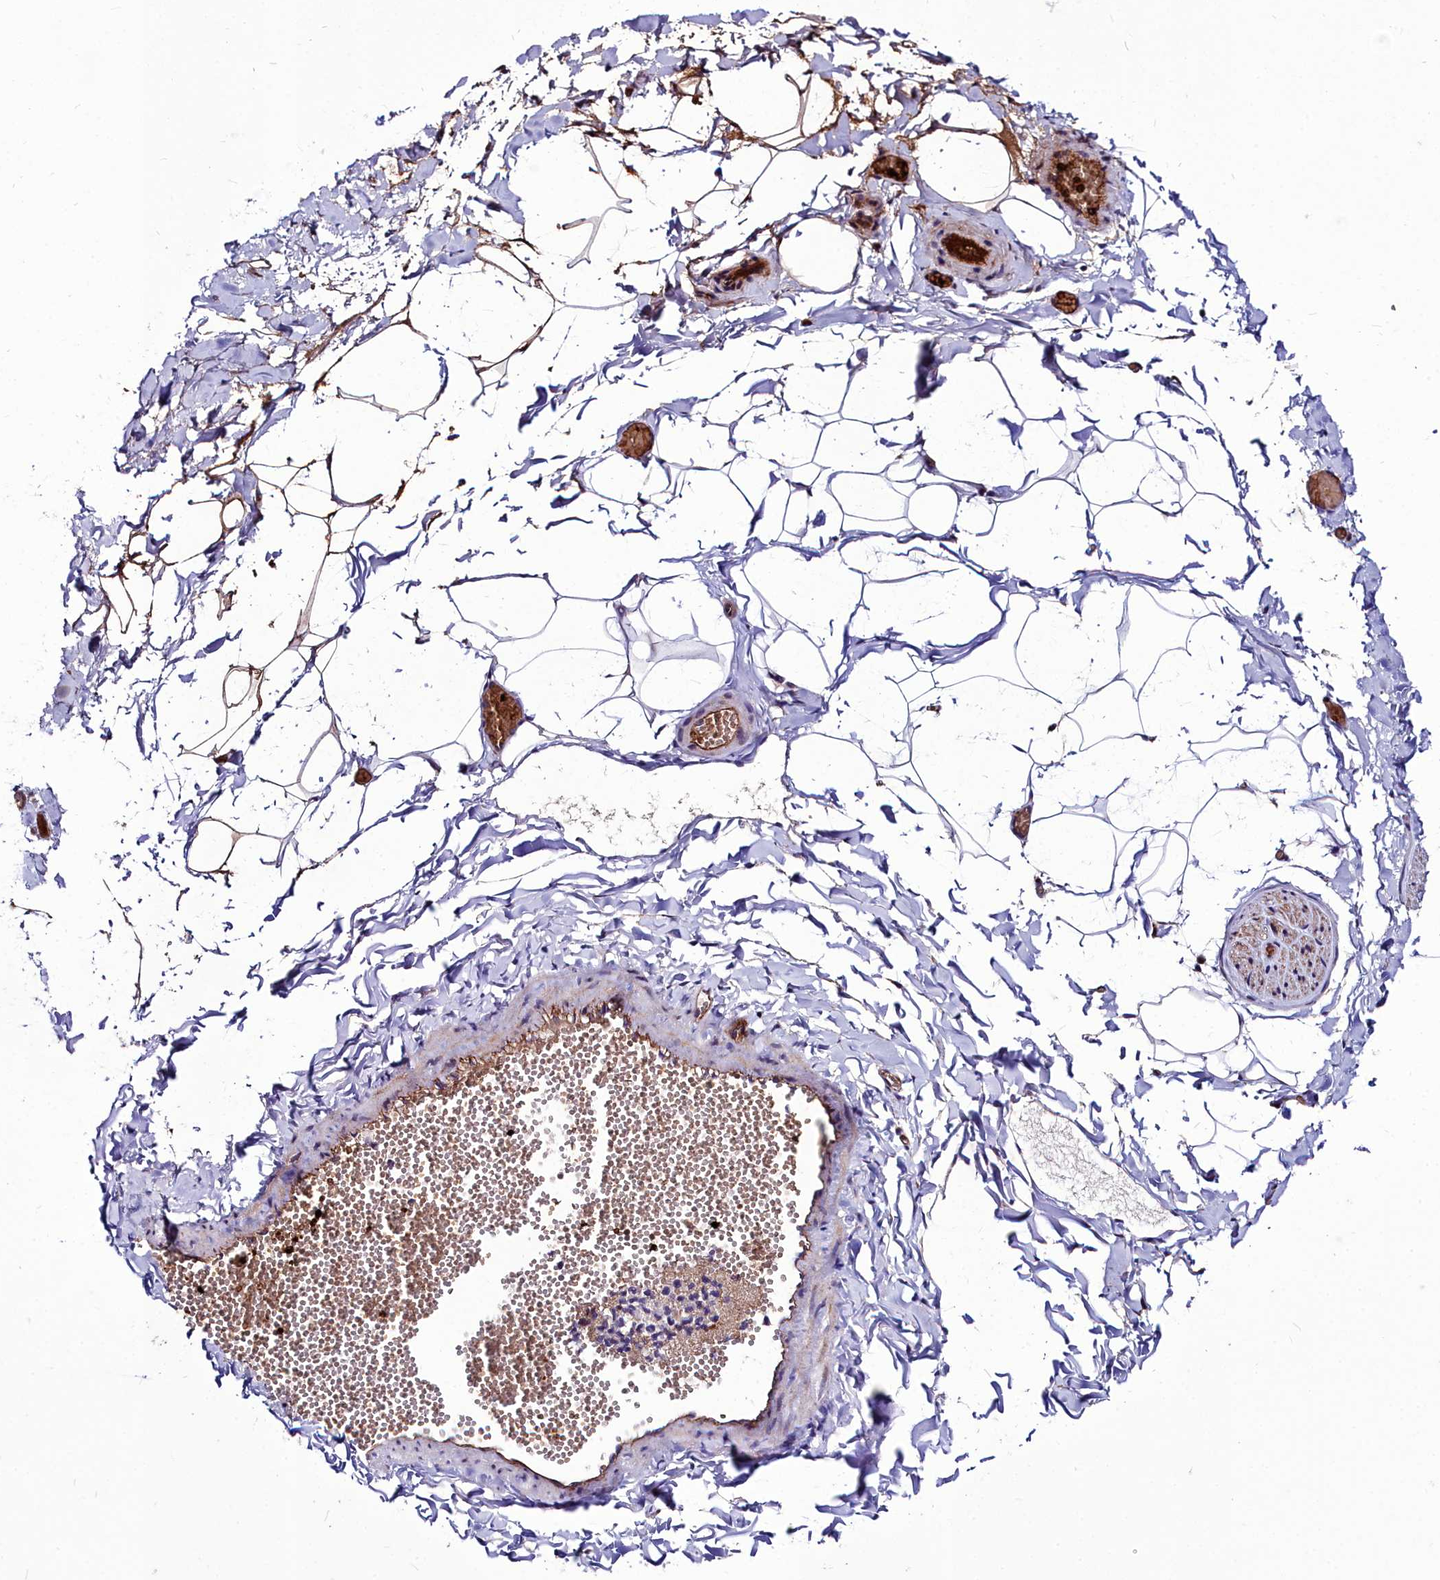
{"staining": {"intensity": "moderate", "quantity": "<25%", "location": "cytoplasmic/membranous"}, "tissue": "adipose tissue", "cell_type": "Adipocytes", "image_type": "normal", "snomed": [{"axis": "morphology", "description": "Normal tissue, NOS"}, {"axis": "topography", "description": "Gallbladder"}, {"axis": "topography", "description": "Peripheral nerve tissue"}], "caption": "There is low levels of moderate cytoplasmic/membranous staining in adipocytes of benign adipose tissue, as demonstrated by immunohistochemical staining (brown color).", "gene": "CYP4F11", "patient": {"sex": "male", "age": 38}}